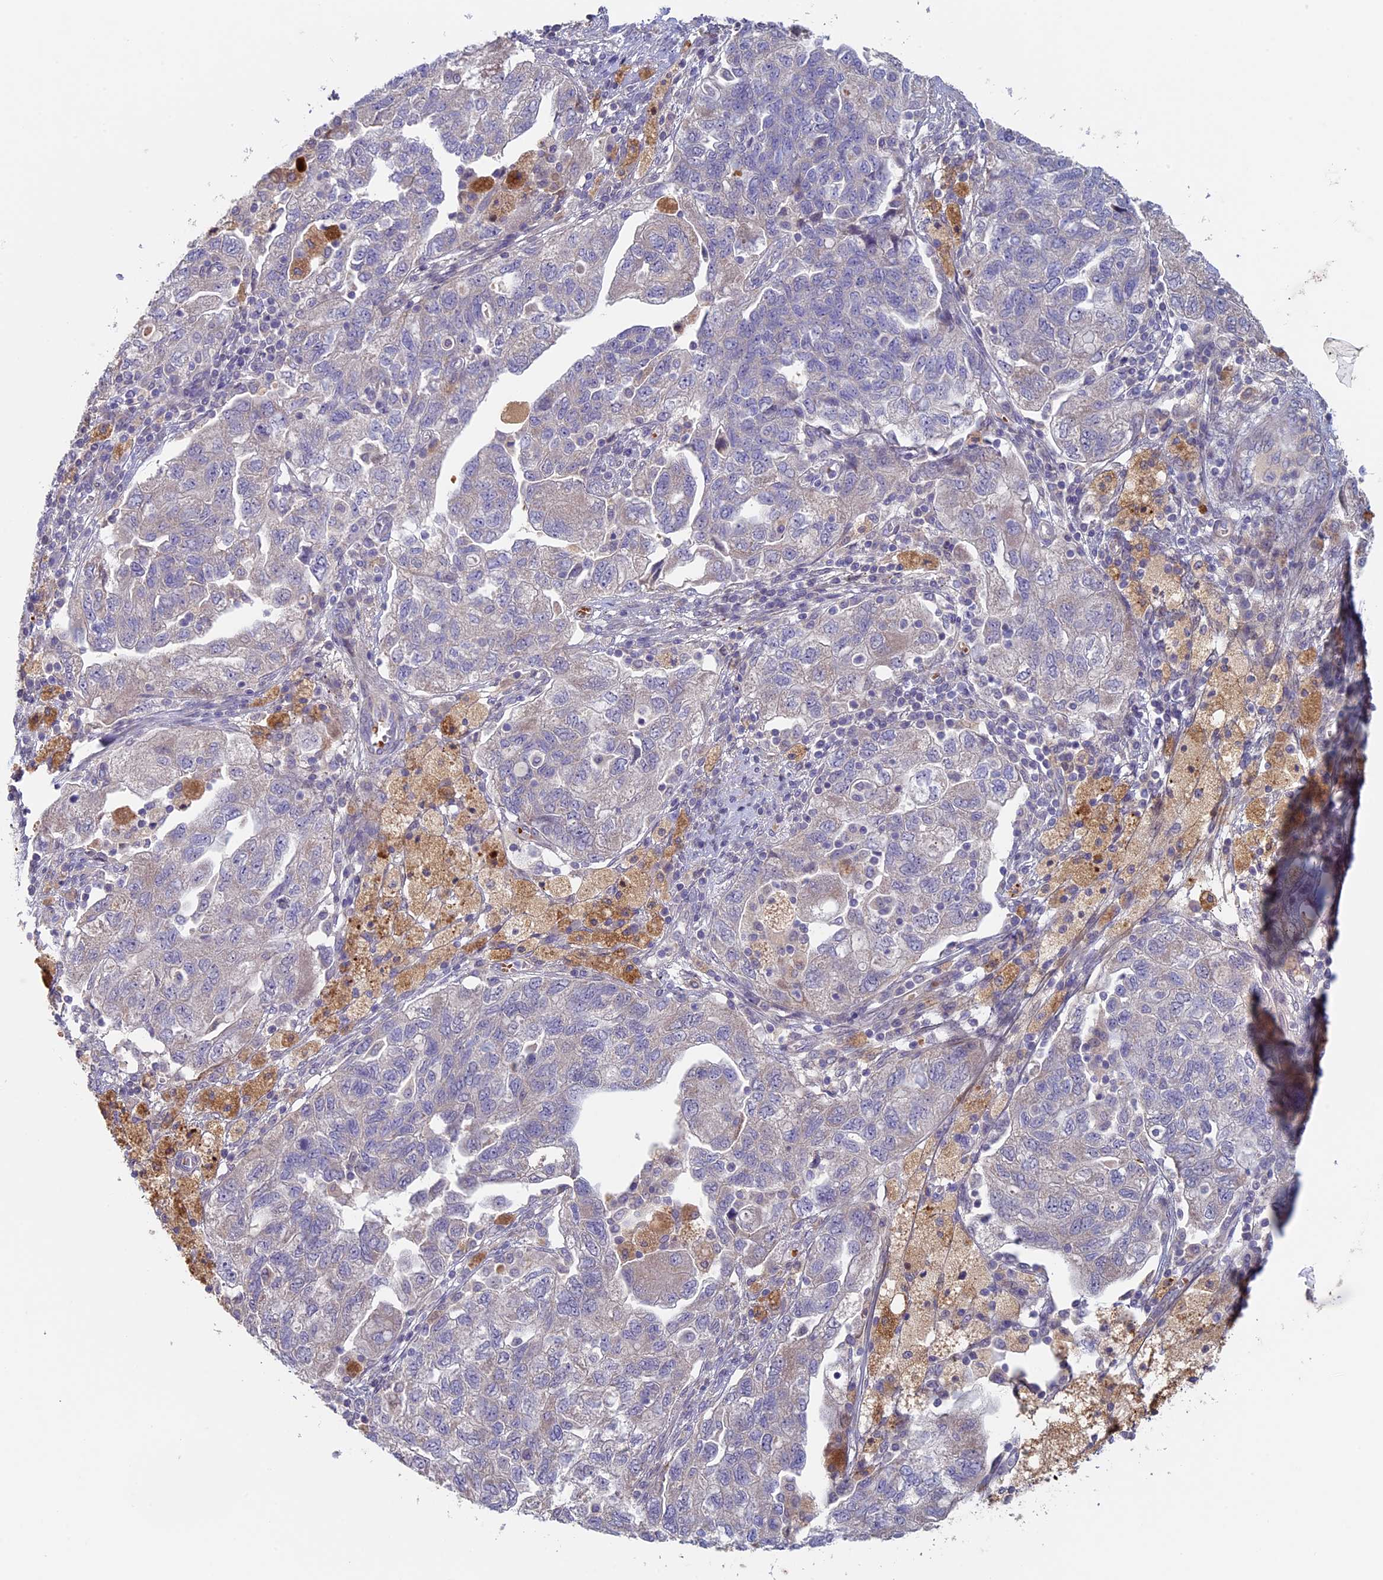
{"staining": {"intensity": "negative", "quantity": "none", "location": "none"}, "tissue": "ovarian cancer", "cell_type": "Tumor cells", "image_type": "cancer", "snomed": [{"axis": "morphology", "description": "Carcinoma, NOS"}, {"axis": "morphology", "description": "Cystadenocarcinoma, serous, NOS"}, {"axis": "topography", "description": "Ovary"}], "caption": "Immunohistochemistry (IHC) of human ovarian cancer (carcinoma) reveals no staining in tumor cells. The staining was performed using DAB to visualize the protein expression in brown, while the nuclei were stained in blue with hematoxylin (Magnification: 20x).", "gene": "RCCD1", "patient": {"sex": "female", "age": 69}}